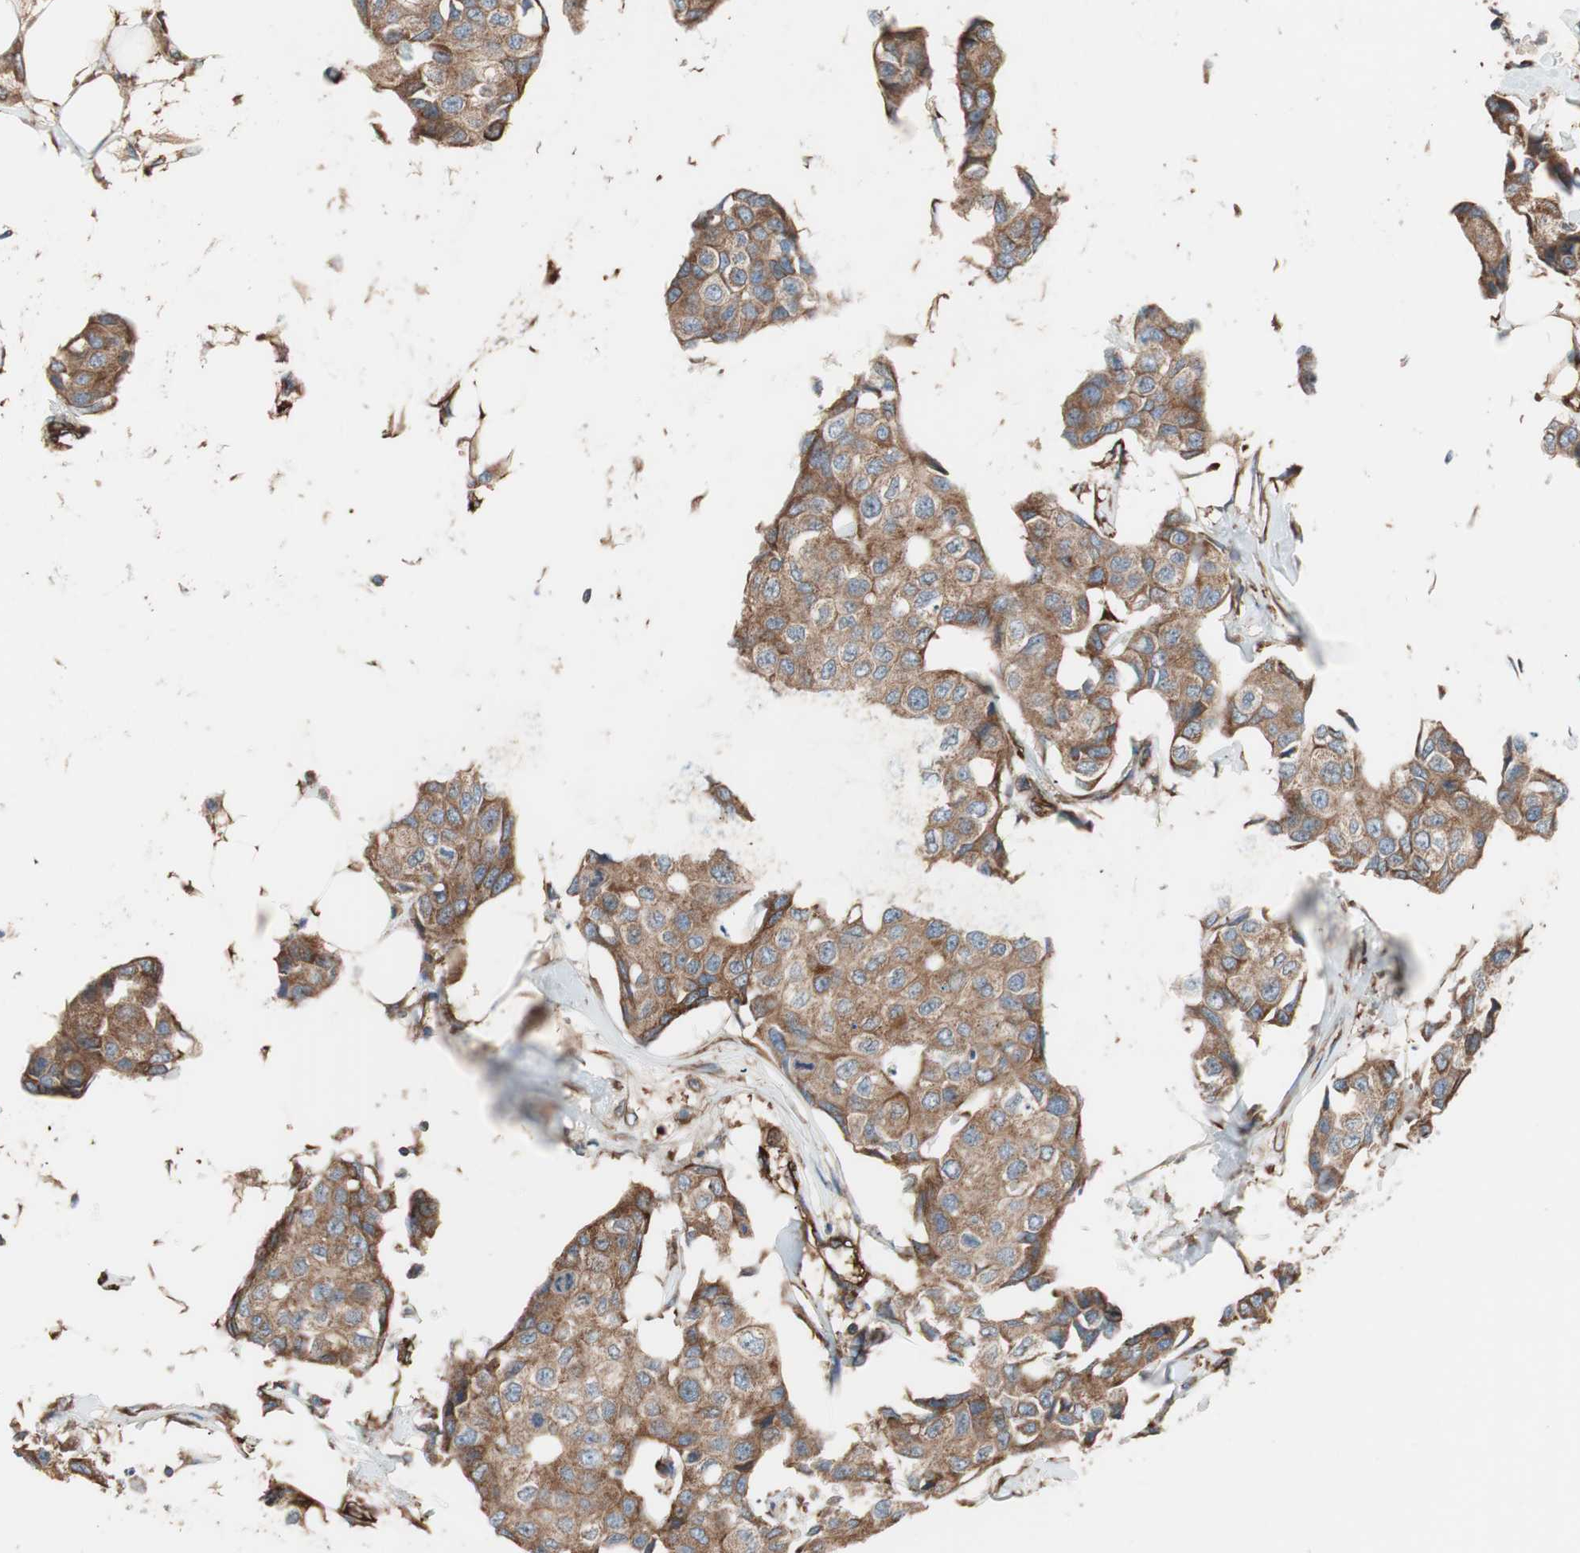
{"staining": {"intensity": "moderate", "quantity": ">75%", "location": "cytoplasmic/membranous"}, "tissue": "breast cancer", "cell_type": "Tumor cells", "image_type": "cancer", "snomed": [{"axis": "morphology", "description": "Duct carcinoma"}, {"axis": "topography", "description": "Breast"}], "caption": "About >75% of tumor cells in human breast intraductal carcinoma exhibit moderate cytoplasmic/membranous protein staining as visualized by brown immunohistochemical staining.", "gene": "GPSM2", "patient": {"sex": "female", "age": 80}}